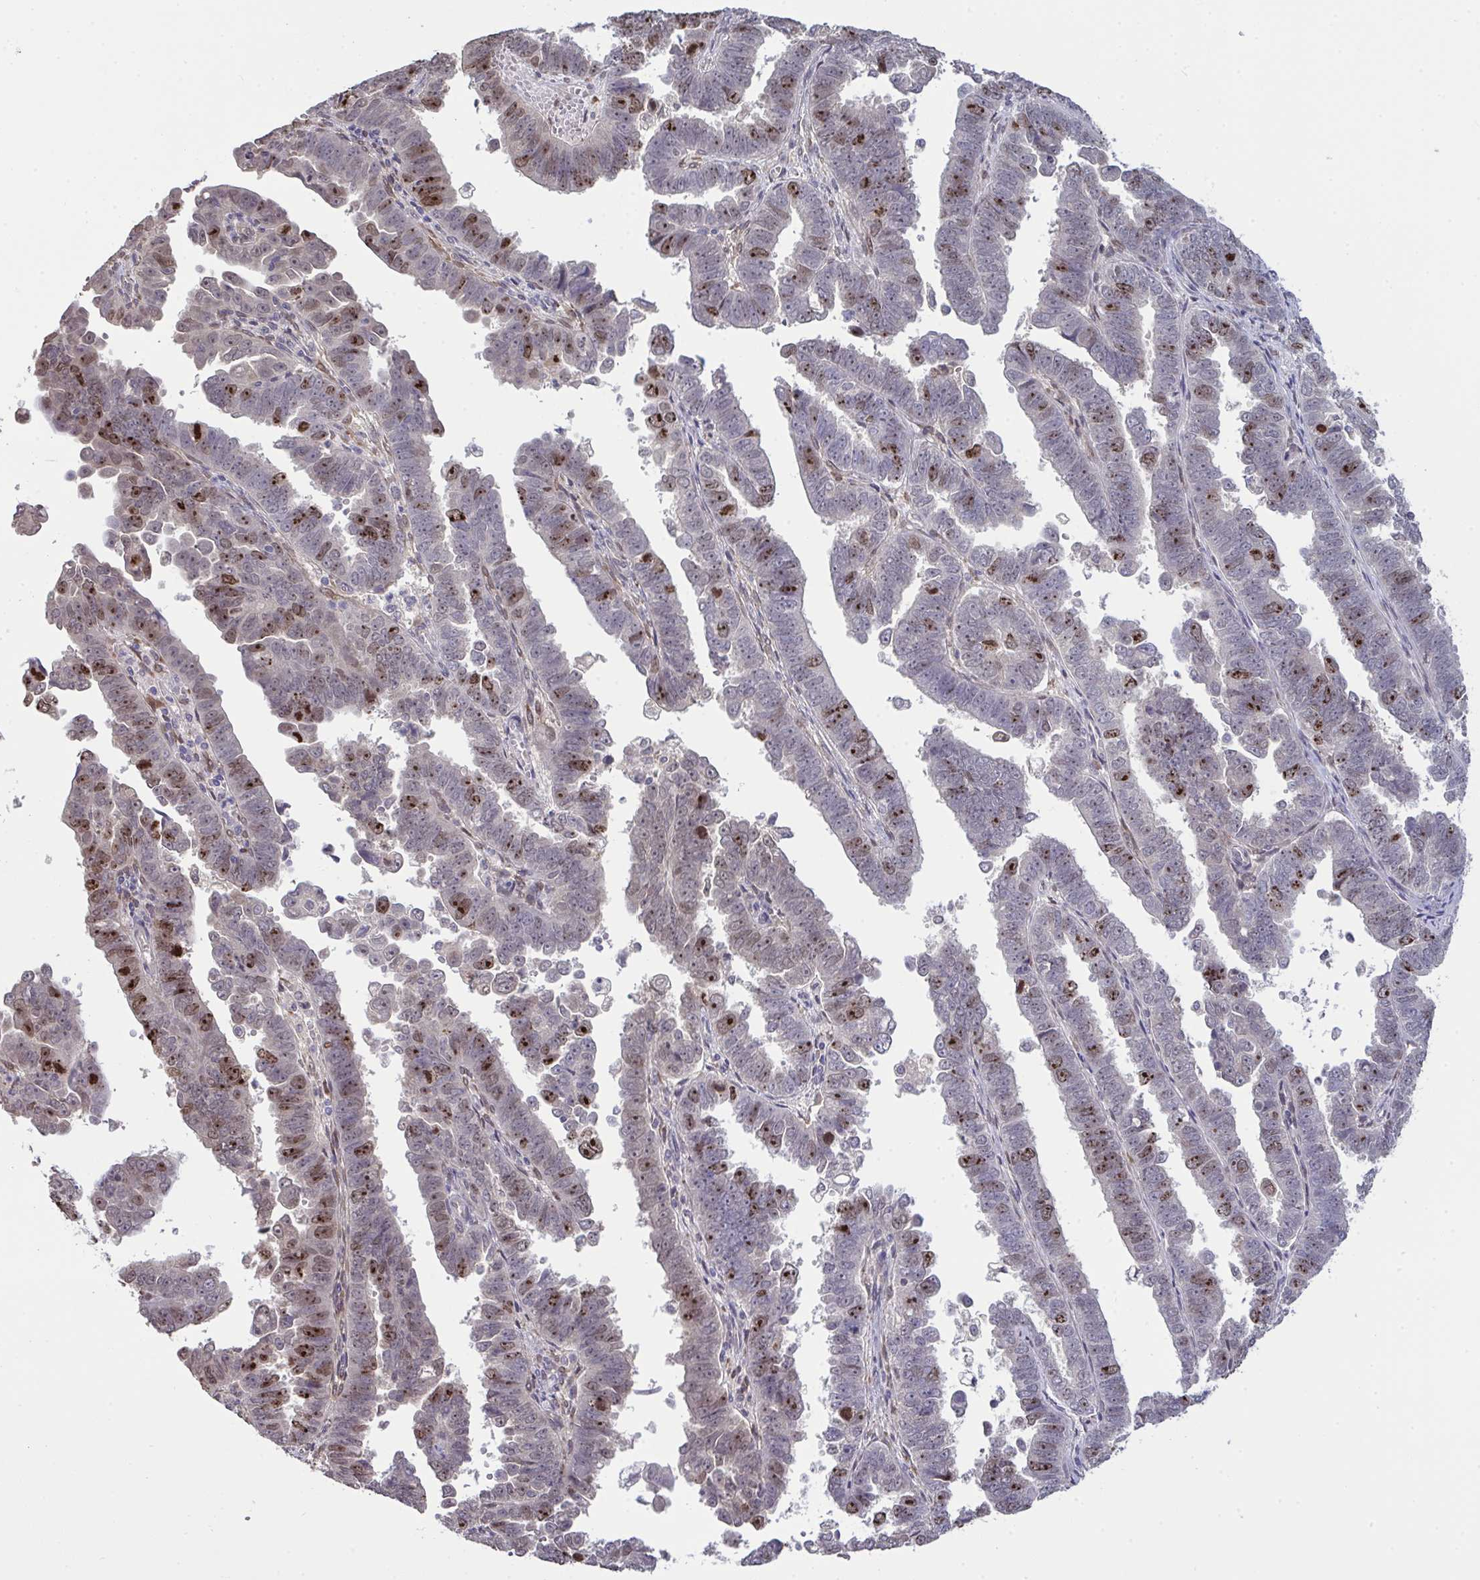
{"staining": {"intensity": "moderate", "quantity": "<25%", "location": "nuclear"}, "tissue": "endometrial cancer", "cell_type": "Tumor cells", "image_type": "cancer", "snomed": [{"axis": "morphology", "description": "Adenocarcinoma, NOS"}, {"axis": "topography", "description": "Endometrium"}], "caption": "DAB (3,3'-diaminobenzidine) immunohistochemical staining of human endometrial adenocarcinoma displays moderate nuclear protein positivity in approximately <25% of tumor cells.", "gene": "SETD7", "patient": {"sex": "female", "age": 75}}